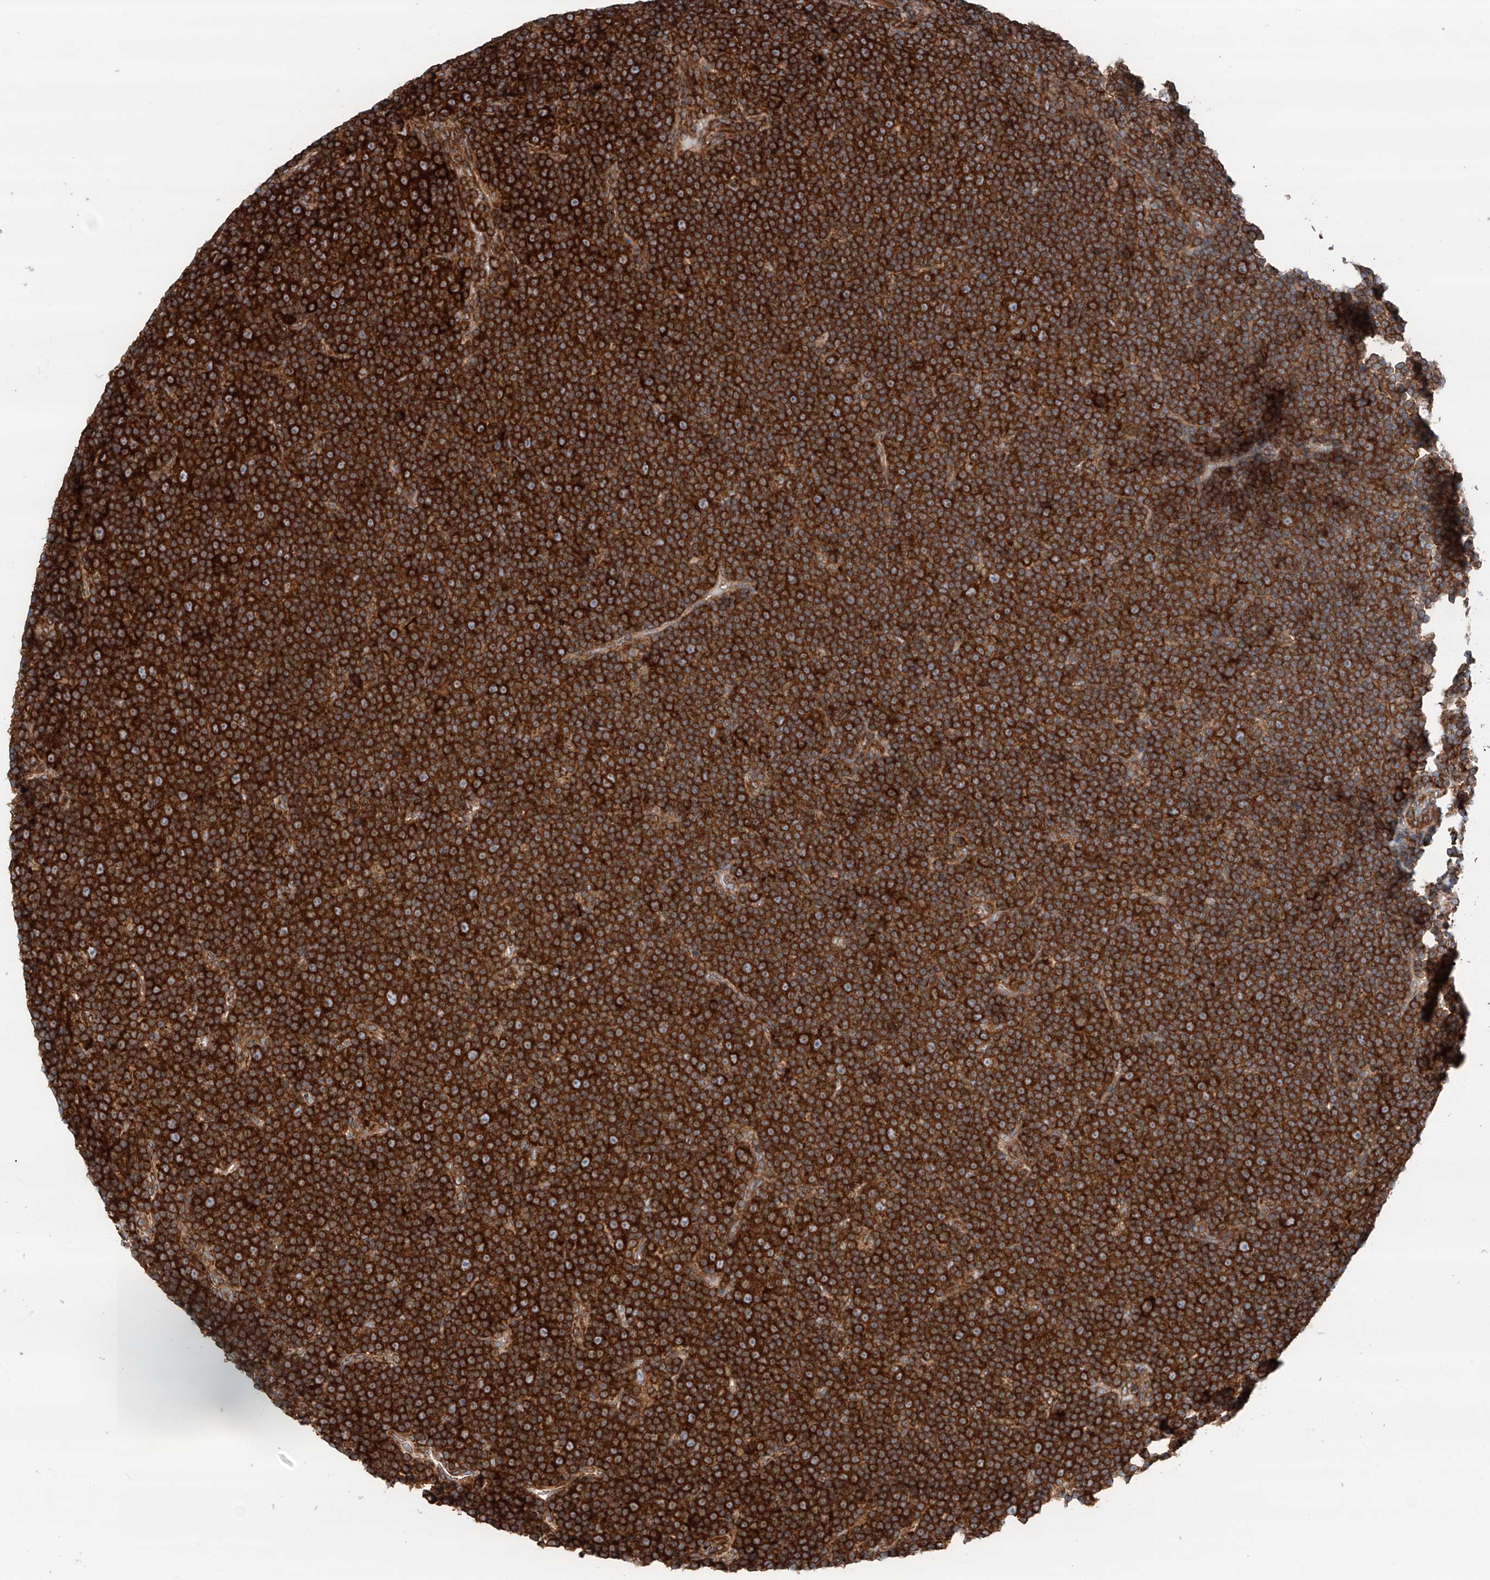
{"staining": {"intensity": "strong", "quantity": ">75%", "location": "cytoplasmic/membranous"}, "tissue": "lymphoma", "cell_type": "Tumor cells", "image_type": "cancer", "snomed": [{"axis": "morphology", "description": "Malignant lymphoma, non-Hodgkin's type, Low grade"}, {"axis": "topography", "description": "Lymph node"}], "caption": "IHC micrograph of human lymphoma stained for a protein (brown), which reveals high levels of strong cytoplasmic/membranous expression in about >75% of tumor cells.", "gene": "ZC3H15", "patient": {"sex": "female", "age": 67}}